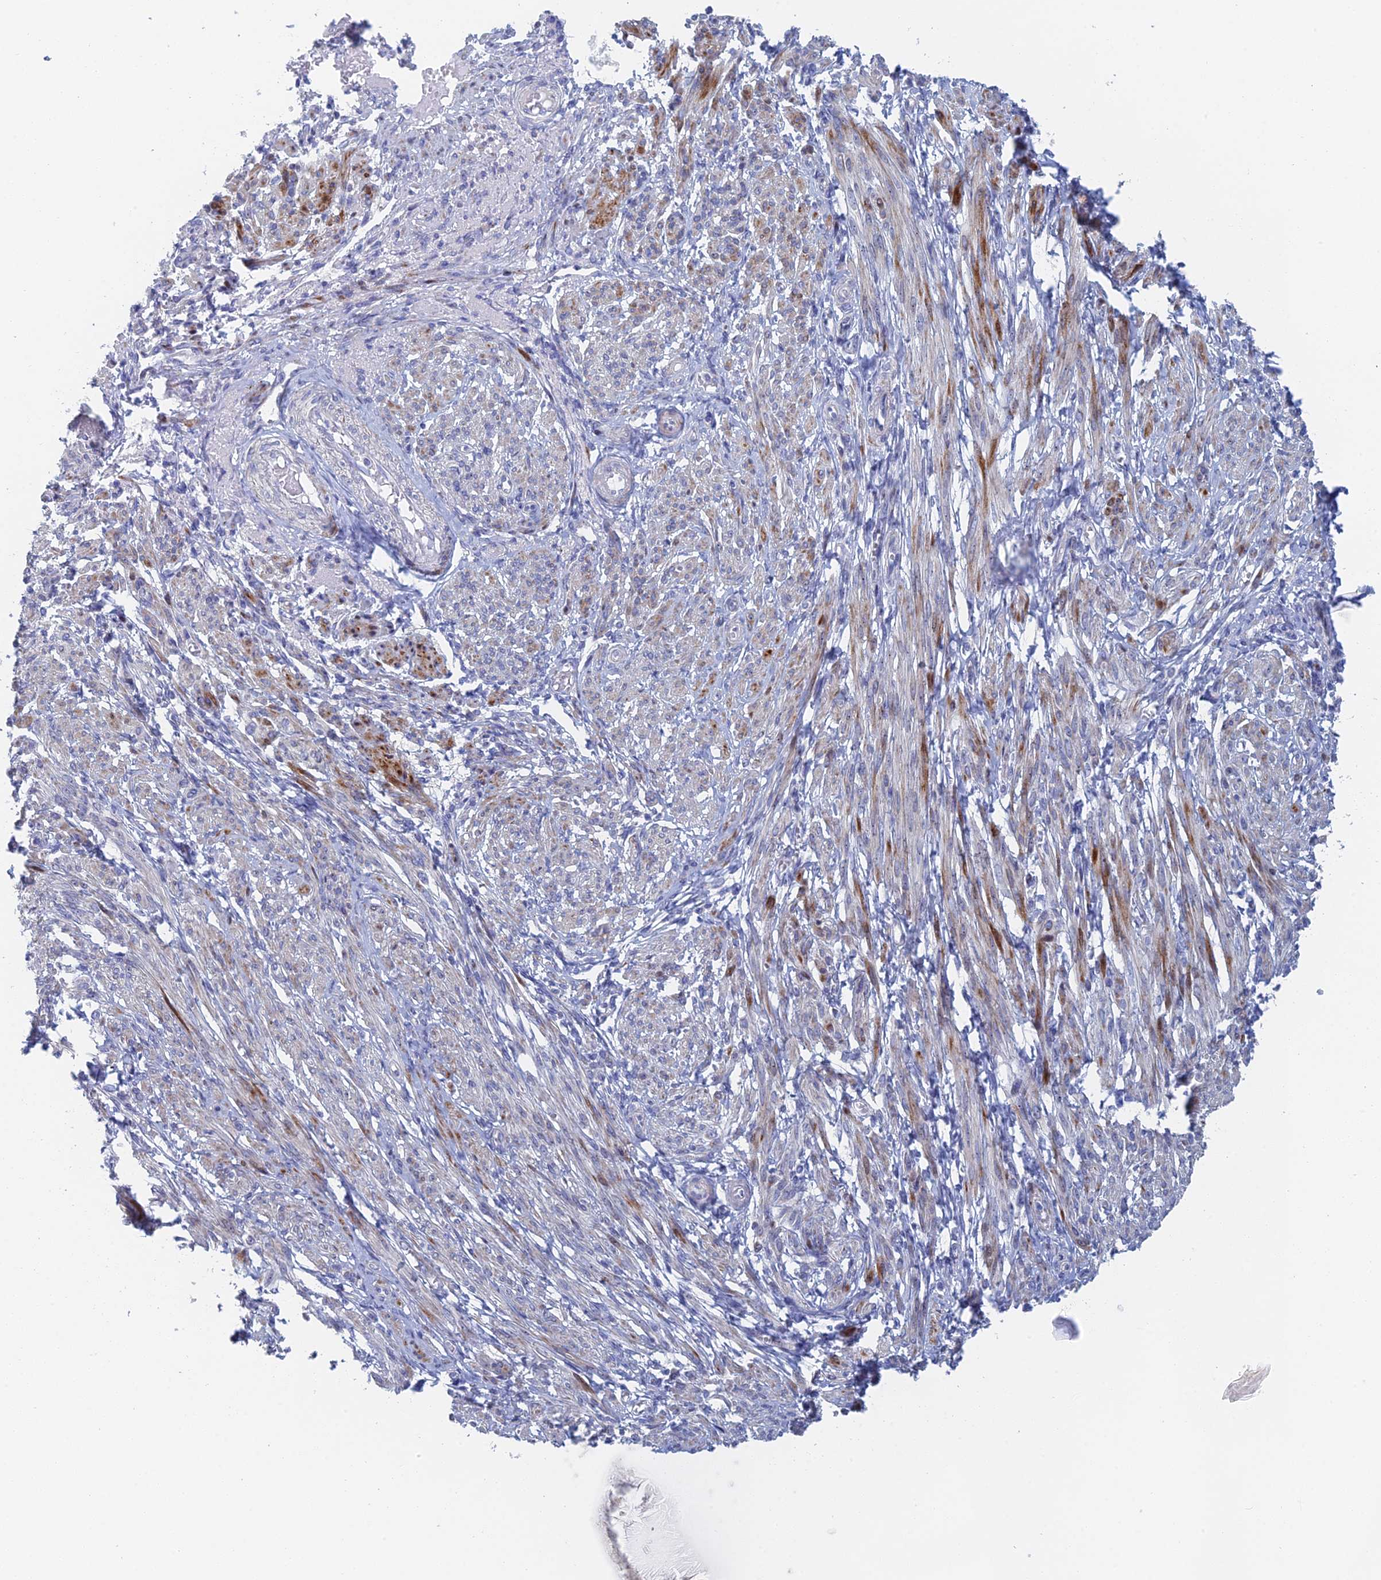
{"staining": {"intensity": "moderate", "quantity": "<25%", "location": "cytoplasmic/membranous"}, "tissue": "smooth muscle", "cell_type": "Smooth muscle cells", "image_type": "normal", "snomed": [{"axis": "morphology", "description": "Normal tissue, NOS"}, {"axis": "topography", "description": "Smooth muscle"}], "caption": "The micrograph demonstrates staining of unremarkable smooth muscle, revealing moderate cytoplasmic/membranous protein positivity (brown color) within smooth muscle cells.", "gene": "DRGX", "patient": {"sex": "female", "age": 39}}